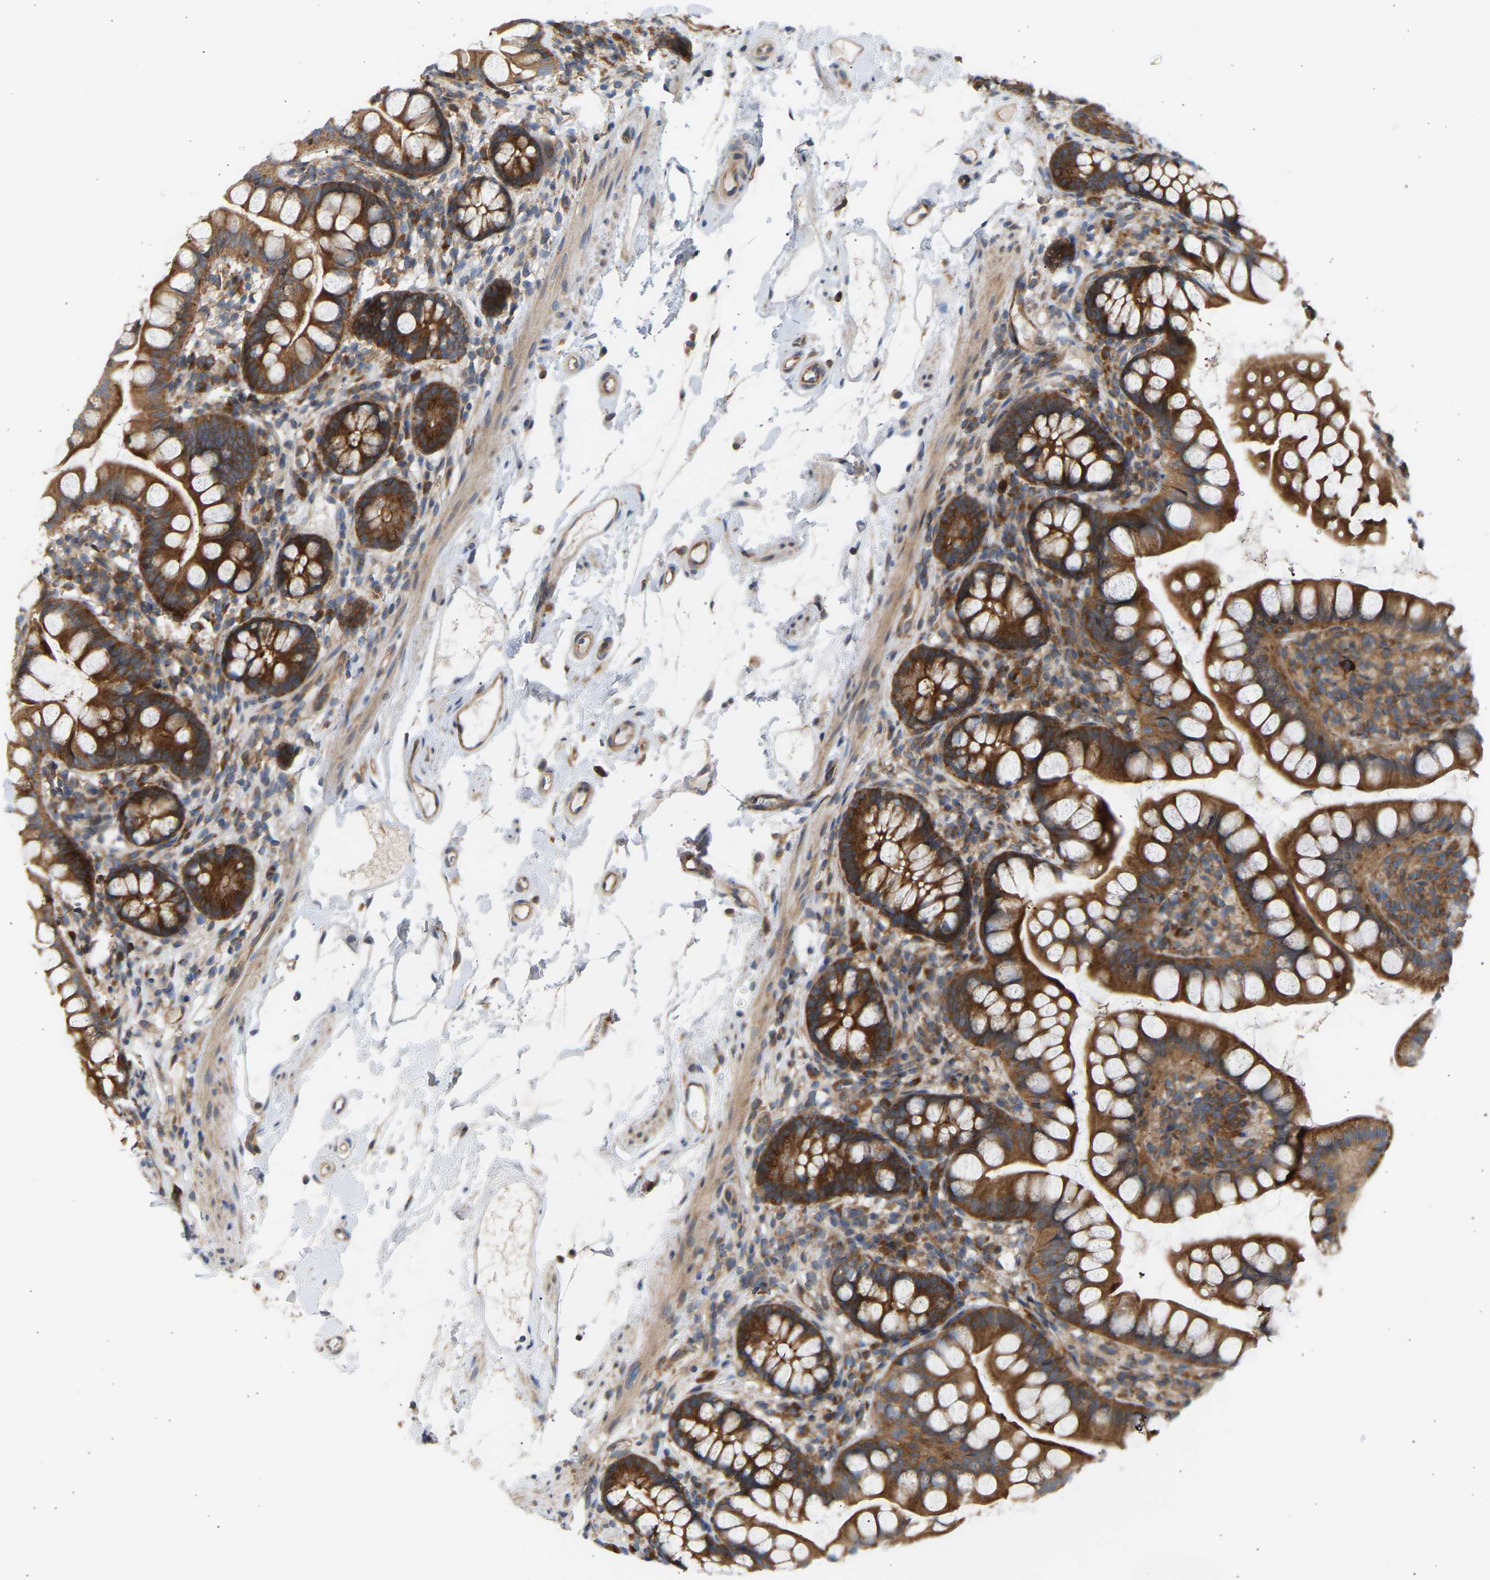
{"staining": {"intensity": "strong", "quantity": ">75%", "location": "cytoplasmic/membranous"}, "tissue": "small intestine", "cell_type": "Glandular cells", "image_type": "normal", "snomed": [{"axis": "morphology", "description": "Normal tissue, NOS"}, {"axis": "topography", "description": "Small intestine"}], "caption": "The micrograph shows staining of normal small intestine, revealing strong cytoplasmic/membranous protein expression (brown color) within glandular cells. Immunohistochemistry (ihc) stains the protein in brown and the nuclei are stained blue.", "gene": "GCN1", "patient": {"sex": "female", "age": 84}}